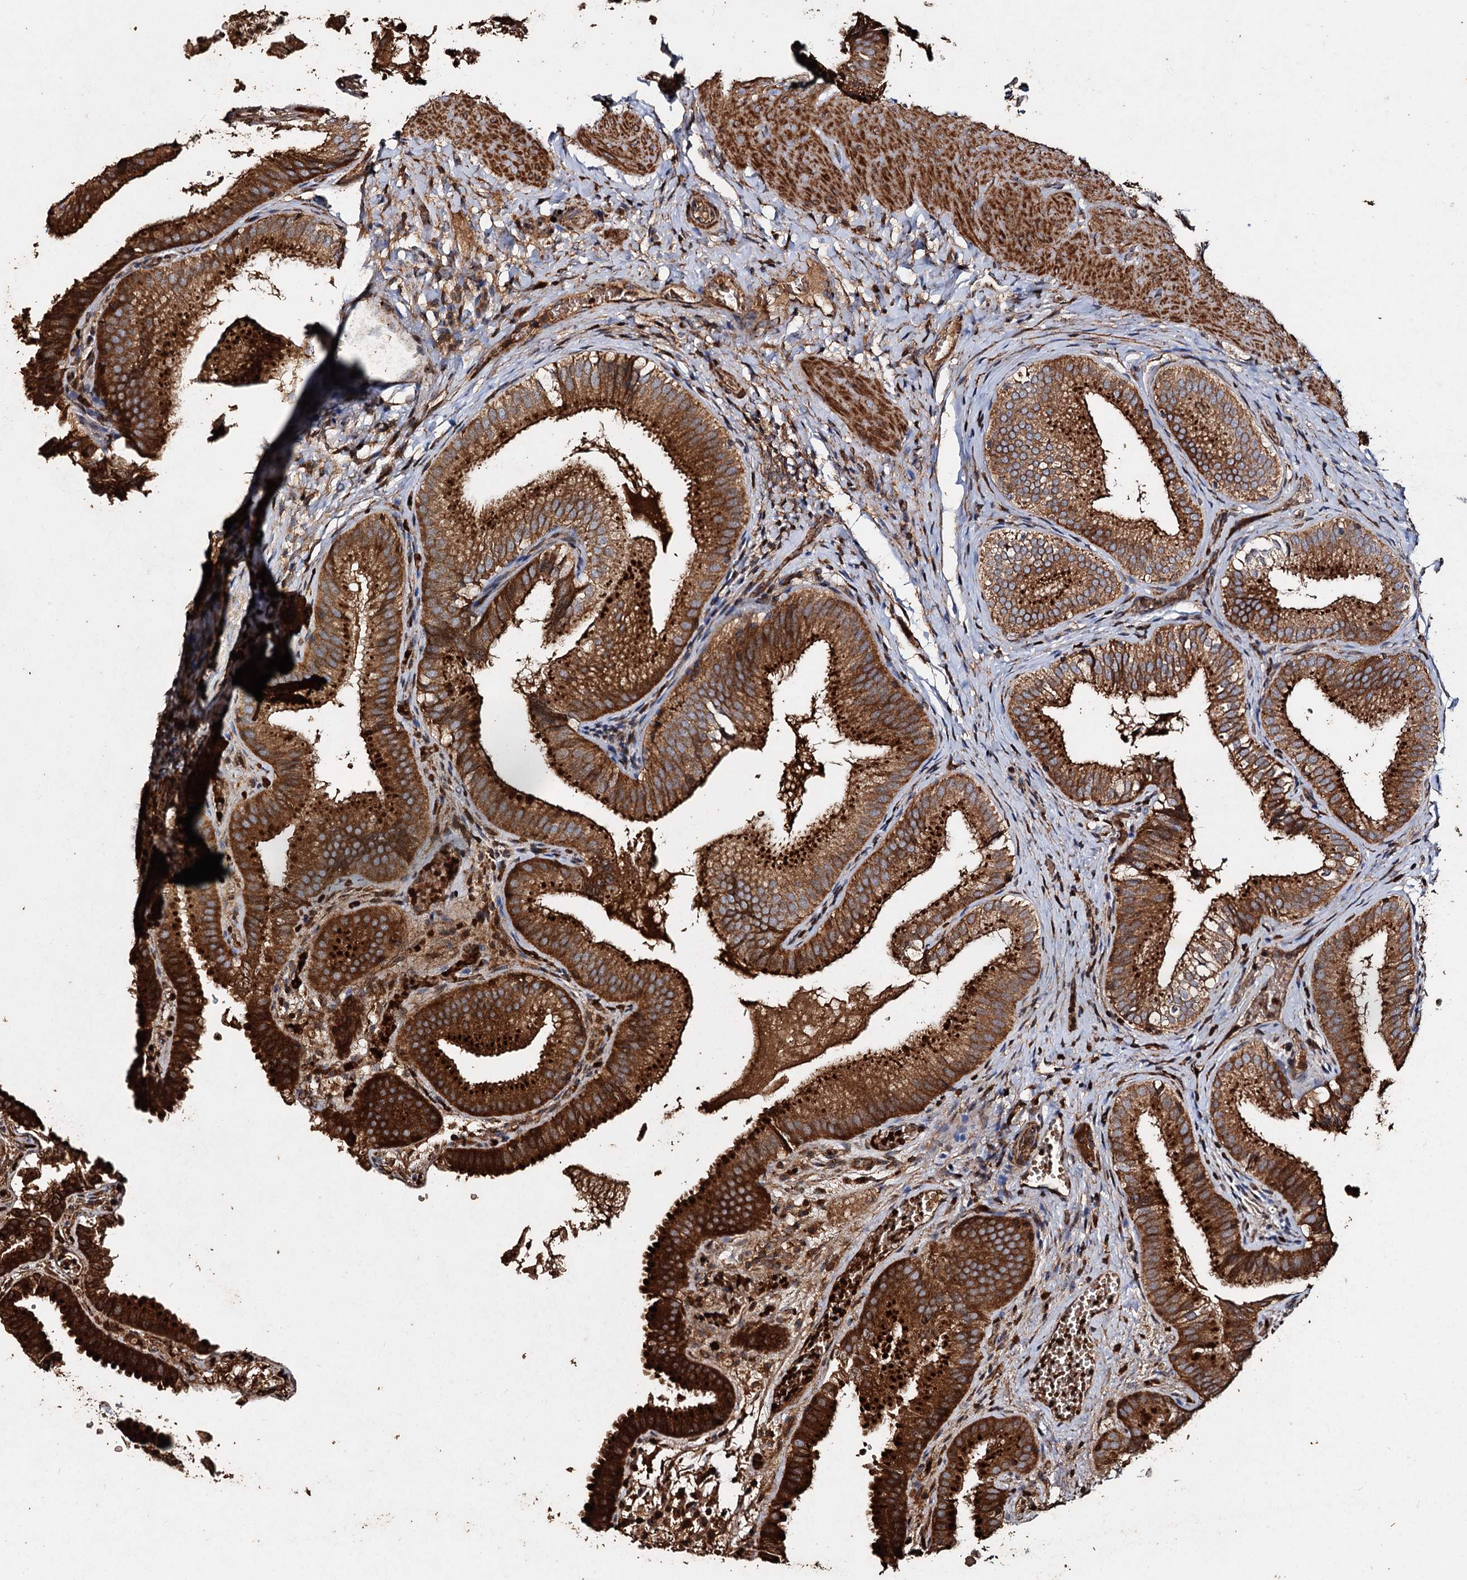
{"staining": {"intensity": "strong", "quantity": ">75%", "location": "cytoplasmic/membranous"}, "tissue": "gallbladder", "cell_type": "Glandular cells", "image_type": "normal", "snomed": [{"axis": "morphology", "description": "Normal tissue, NOS"}, {"axis": "topography", "description": "Gallbladder"}], "caption": "The micrograph reveals immunohistochemical staining of benign gallbladder. There is strong cytoplasmic/membranous expression is appreciated in approximately >75% of glandular cells. (DAB = brown stain, brightfield microscopy at high magnification).", "gene": "NOTCH2NLA", "patient": {"sex": "female", "age": 30}}